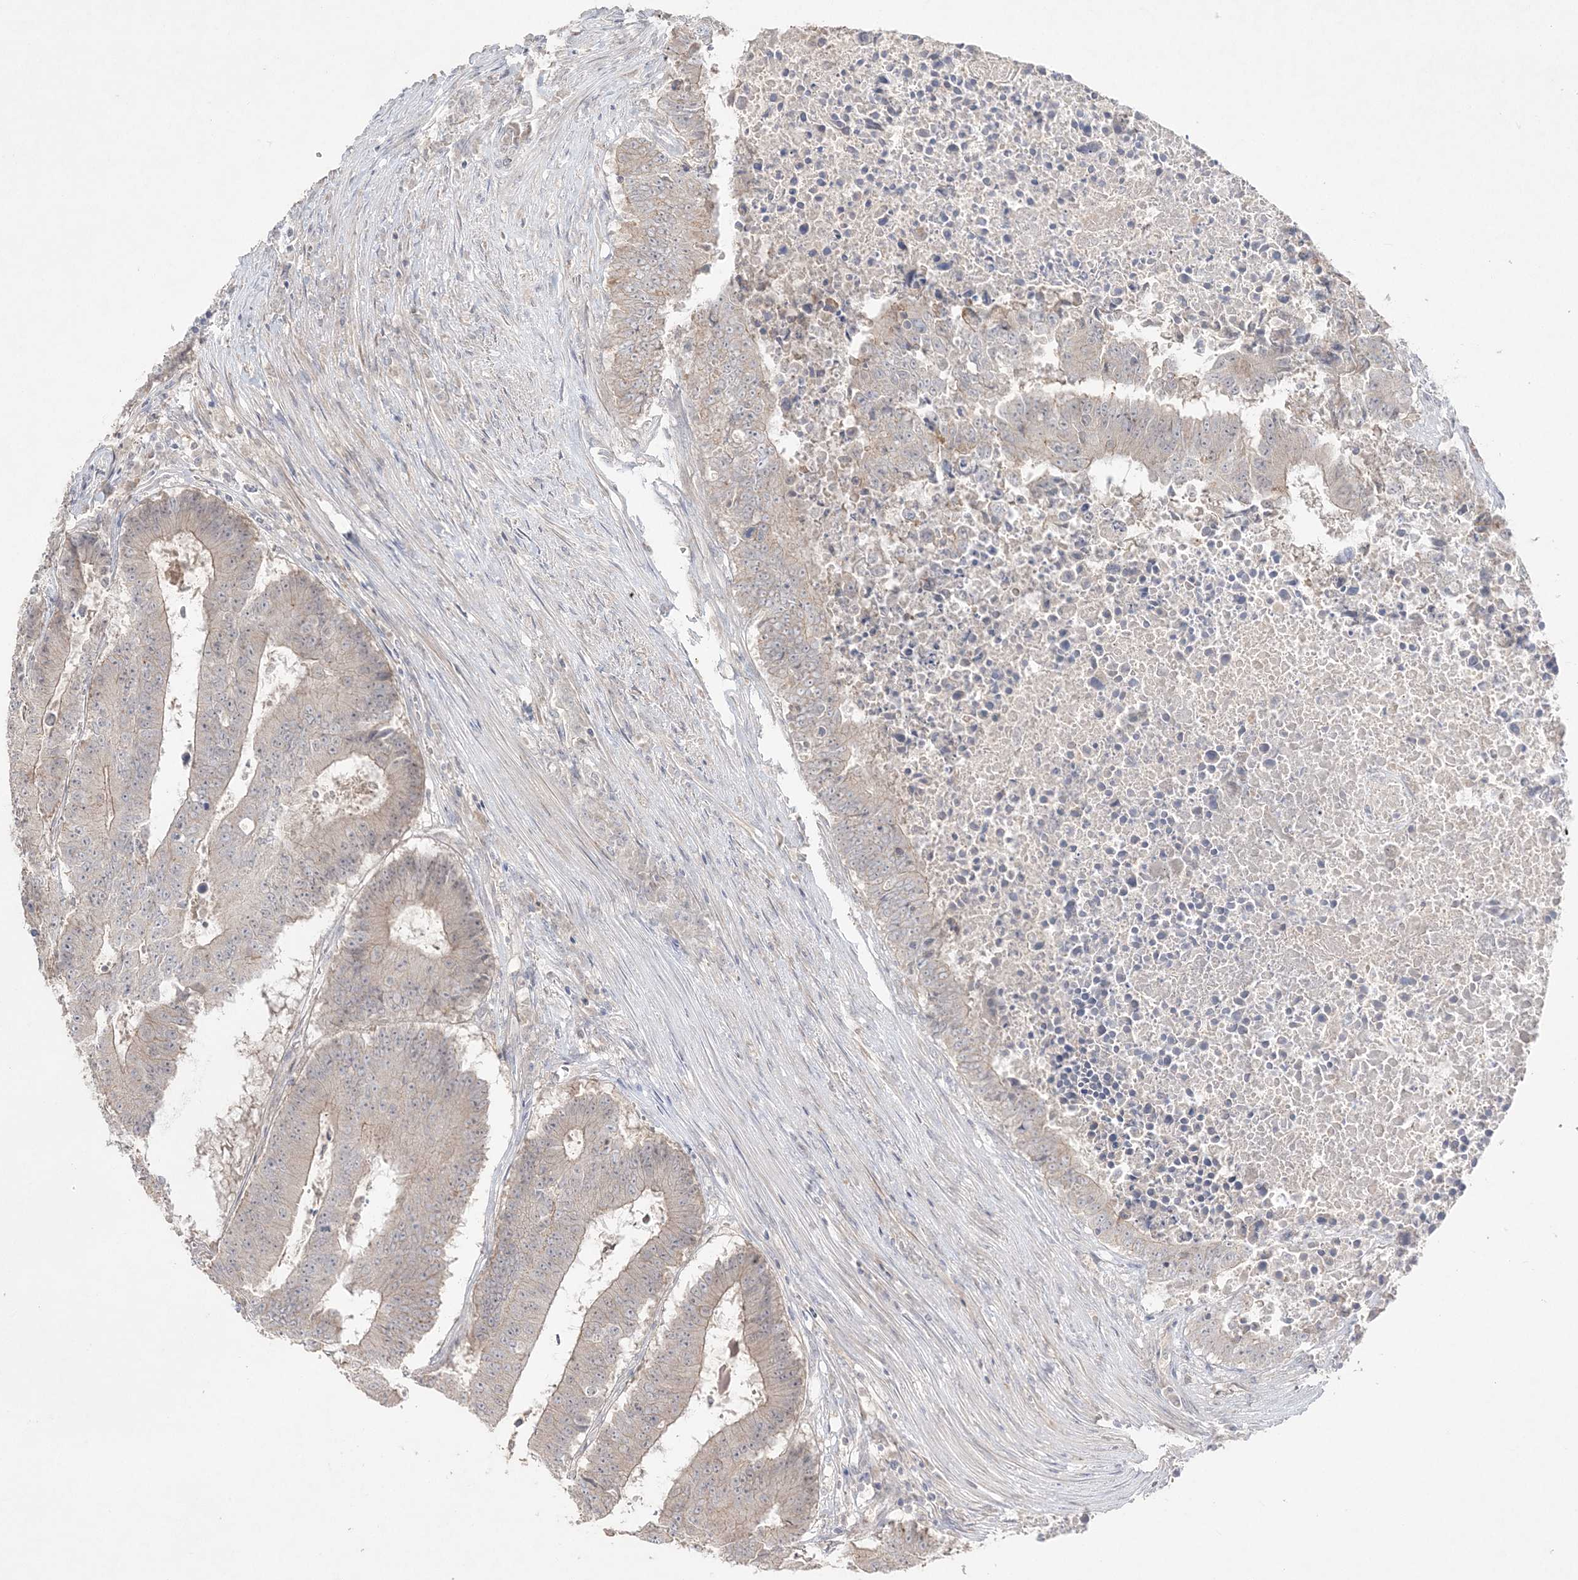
{"staining": {"intensity": "weak", "quantity": "<25%", "location": "cytoplasmic/membranous"}, "tissue": "colorectal cancer", "cell_type": "Tumor cells", "image_type": "cancer", "snomed": [{"axis": "morphology", "description": "Adenocarcinoma, NOS"}, {"axis": "topography", "description": "Colon"}], "caption": "Immunohistochemistry (IHC) of human colorectal cancer reveals no expression in tumor cells. (DAB (3,3'-diaminobenzidine) IHC visualized using brightfield microscopy, high magnification).", "gene": "SH3BP4", "patient": {"sex": "male", "age": 87}}